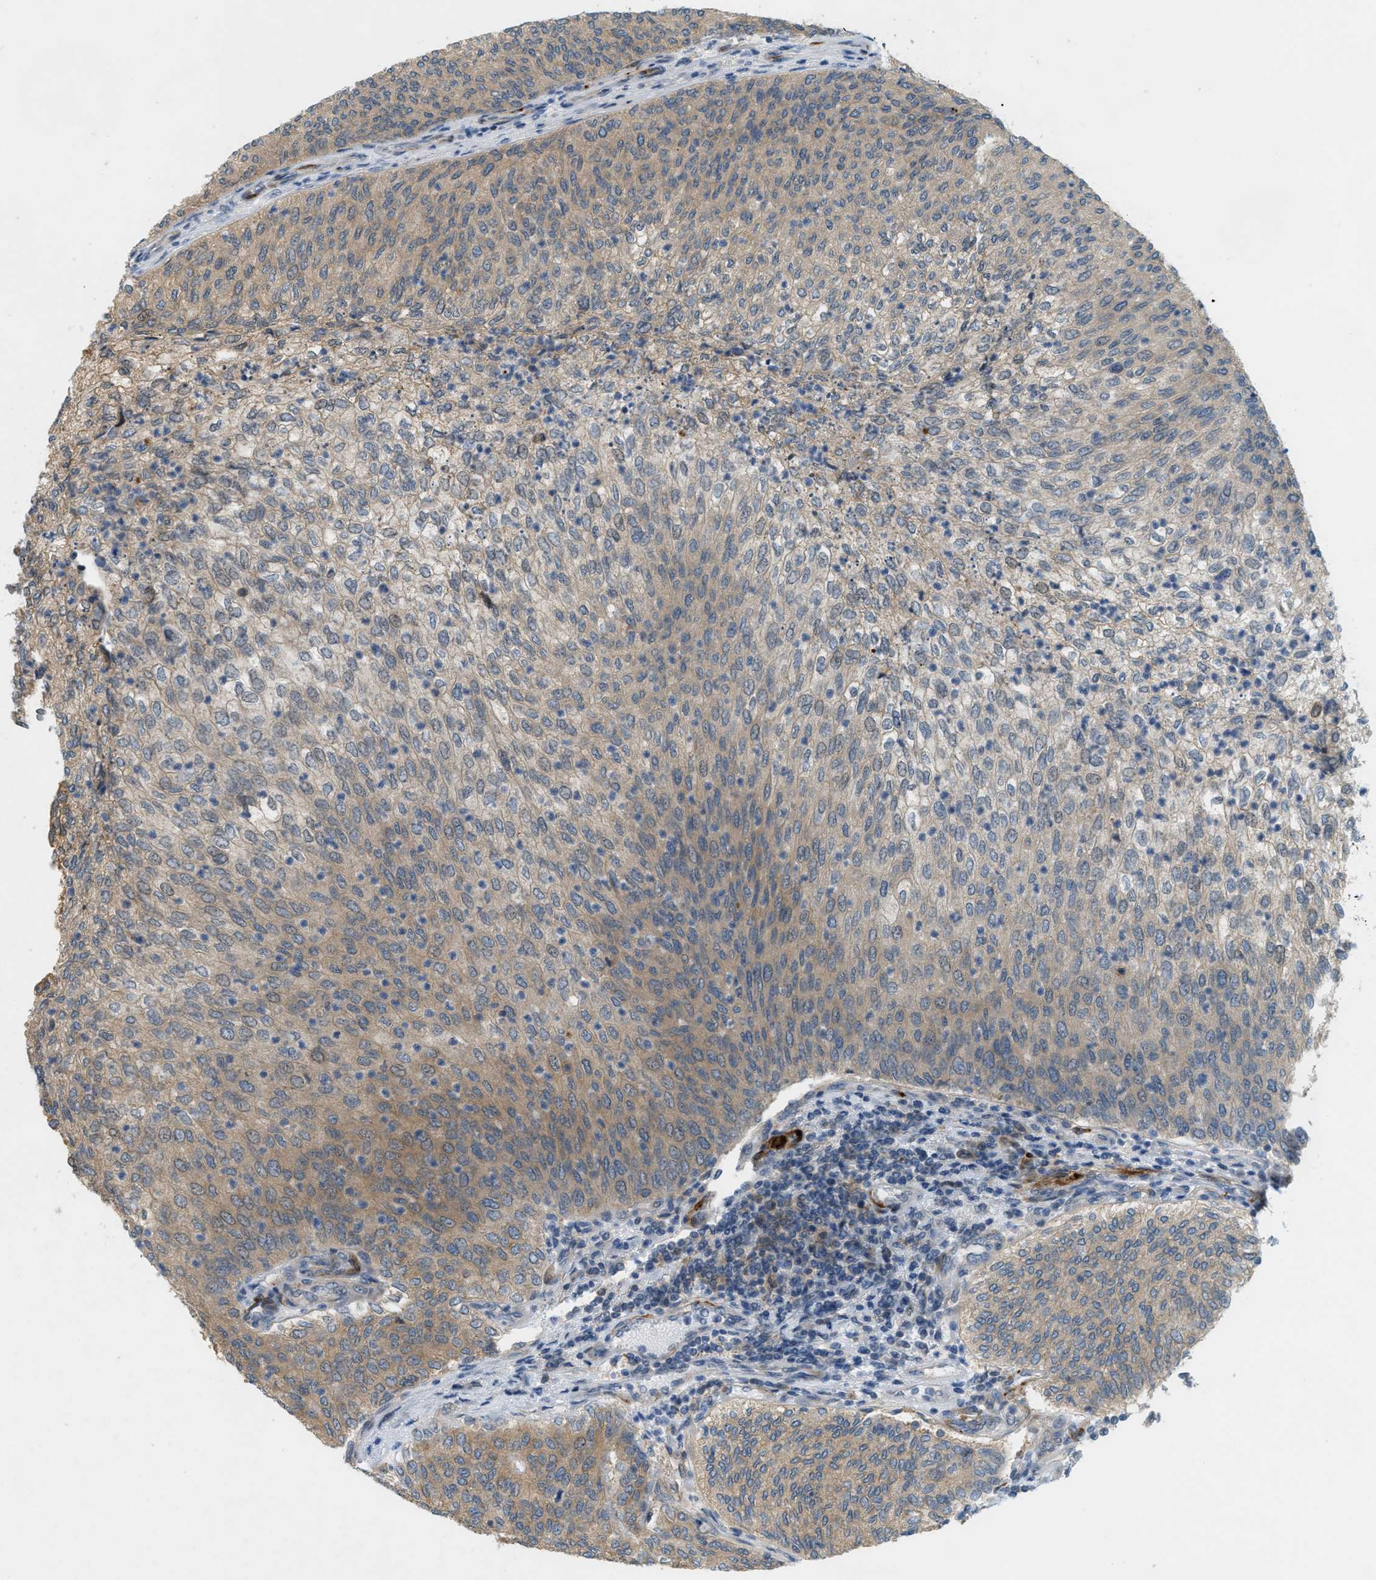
{"staining": {"intensity": "weak", "quantity": ">75%", "location": "cytoplasmic/membranous"}, "tissue": "urothelial cancer", "cell_type": "Tumor cells", "image_type": "cancer", "snomed": [{"axis": "morphology", "description": "Urothelial carcinoma, Low grade"}, {"axis": "topography", "description": "Urinary bladder"}], "caption": "Urothelial cancer was stained to show a protein in brown. There is low levels of weak cytoplasmic/membranous staining in approximately >75% of tumor cells.", "gene": "PDCL3", "patient": {"sex": "female", "age": 79}}